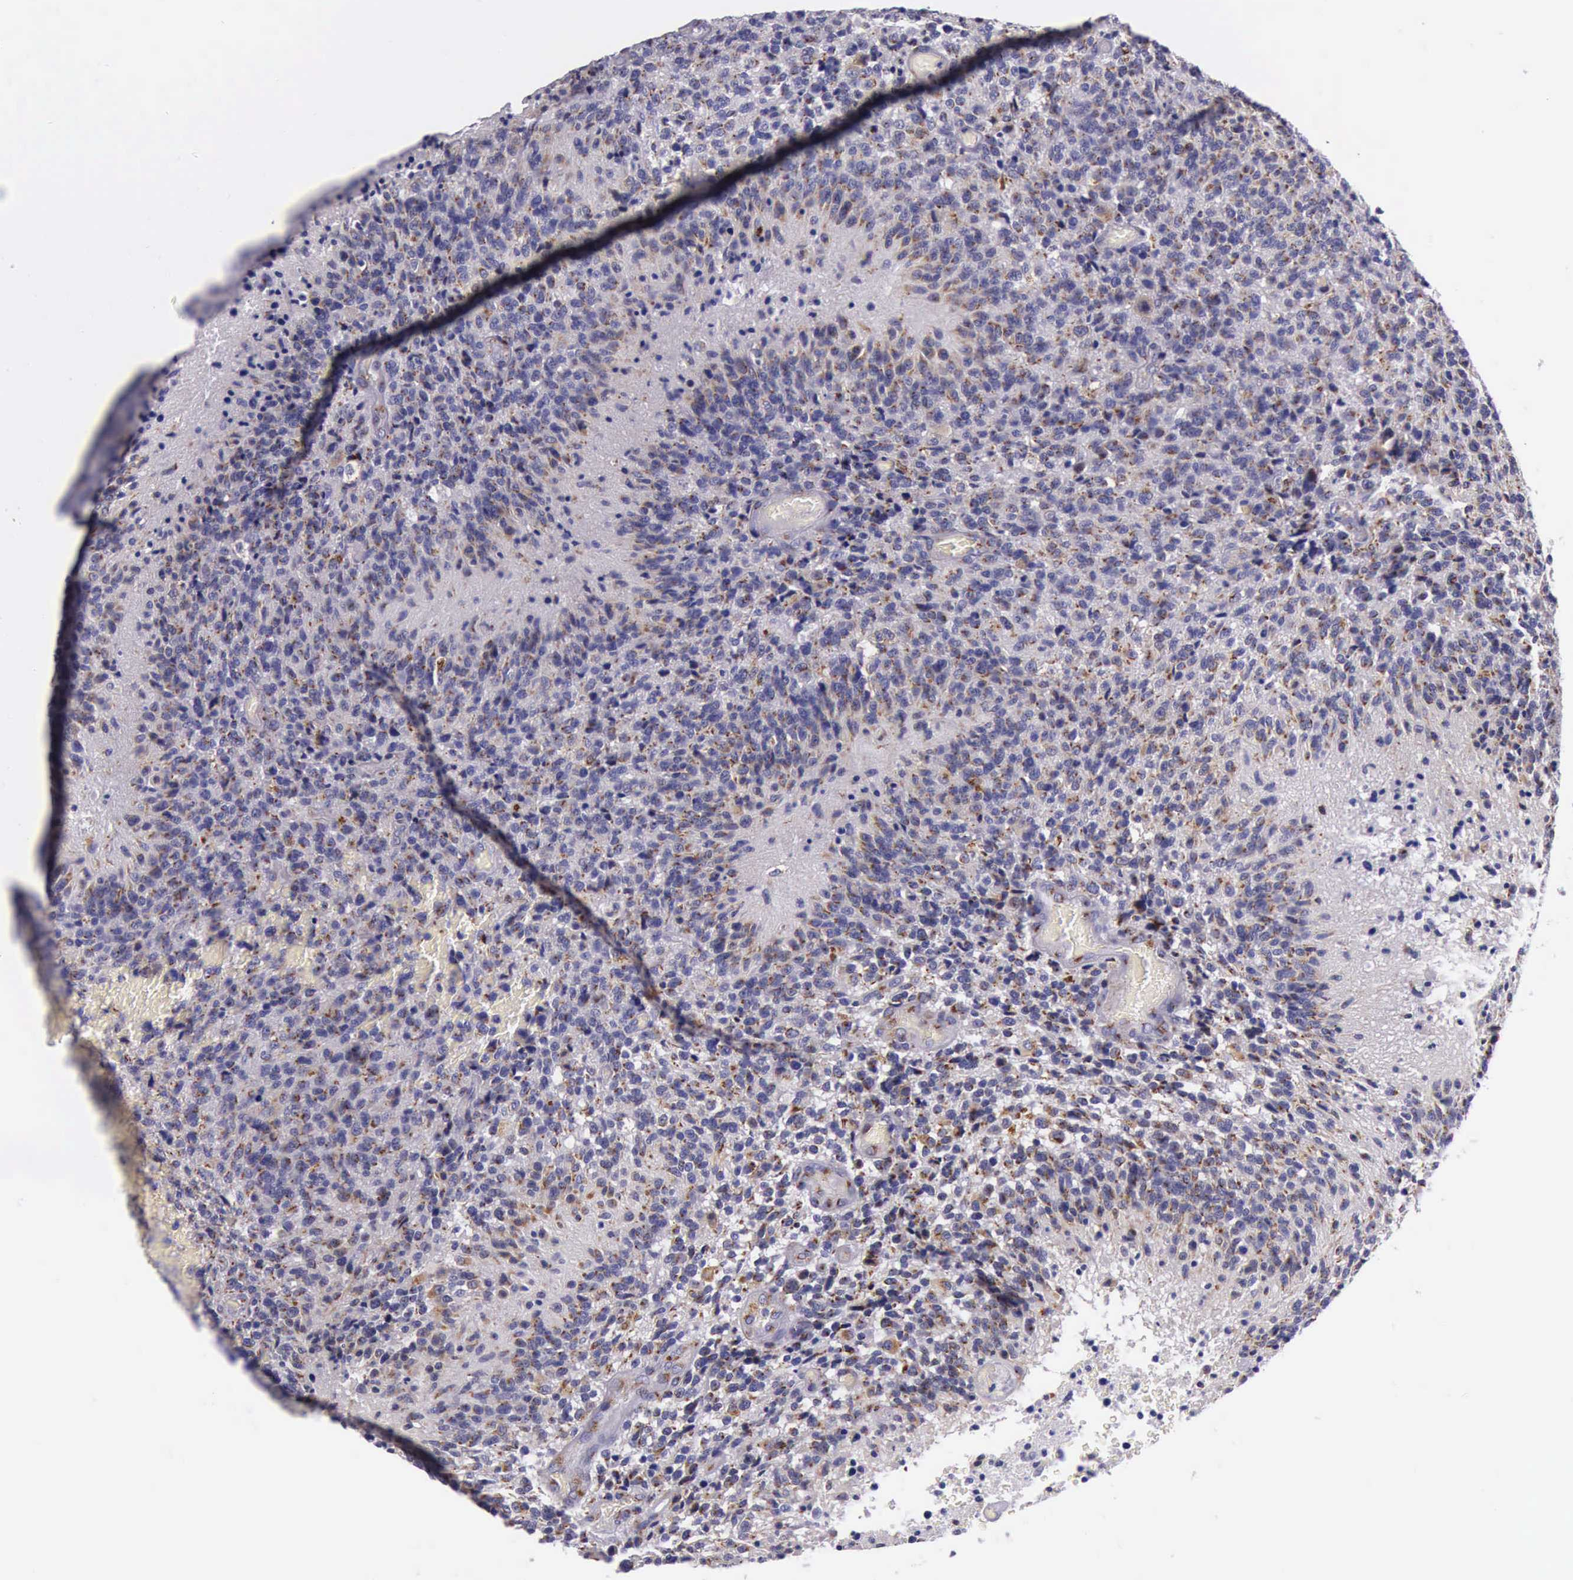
{"staining": {"intensity": "strong", "quantity": ">75%", "location": "cytoplasmic/membranous"}, "tissue": "glioma", "cell_type": "Tumor cells", "image_type": "cancer", "snomed": [{"axis": "morphology", "description": "Glioma, malignant, High grade"}, {"axis": "topography", "description": "Brain"}], "caption": "A brown stain shows strong cytoplasmic/membranous positivity of a protein in human high-grade glioma (malignant) tumor cells. (IHC, brightfield microscopy, high magnification).", "gene": "GOLGA5", "patient": {"sex": "male", "age": 36}}